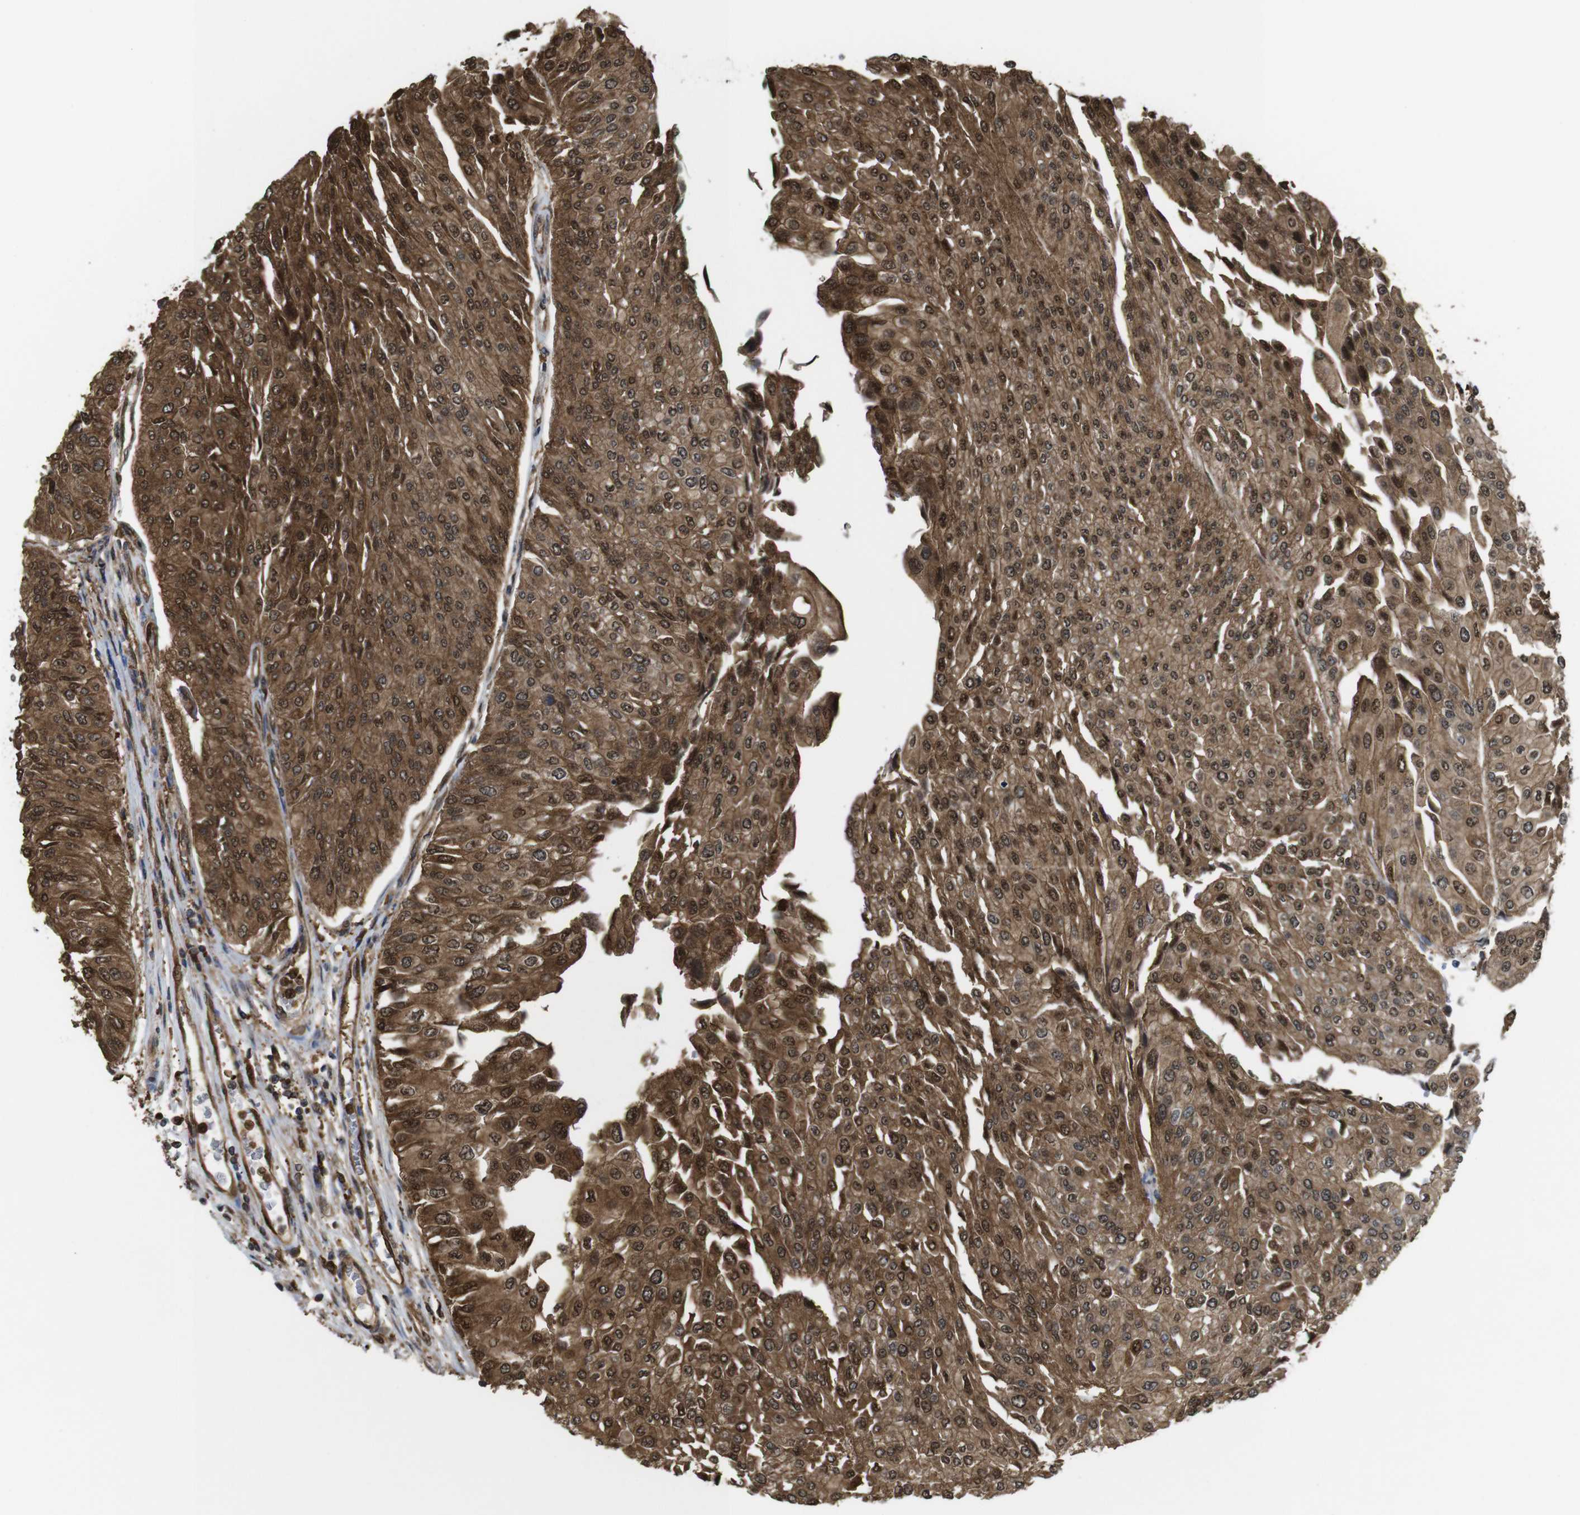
{"staining": {"intensity": "strong", "quantity": ">75%", "location": "cytoplasmic/membranous,nuclear"}, "tissue": "urothelial cancer", "cell_type": "Tumor cells", "image_type": "cancer", "snomed": [{"axis": "morphology", "description": "Urothelial carcinoma, Low grade"}, {"axis": "topography", "description": "Urinary bladder"}], "caption": "A photomicrograph showing strong cytoplasmic/membranous and nuclear staining in about >75% of tumor cells in urothelial carcinoma (low-grade), as visualized by brown immunohistochemical staining.", "gene": "YWHAG", "patient": {"sex": "male", "age": 67}}